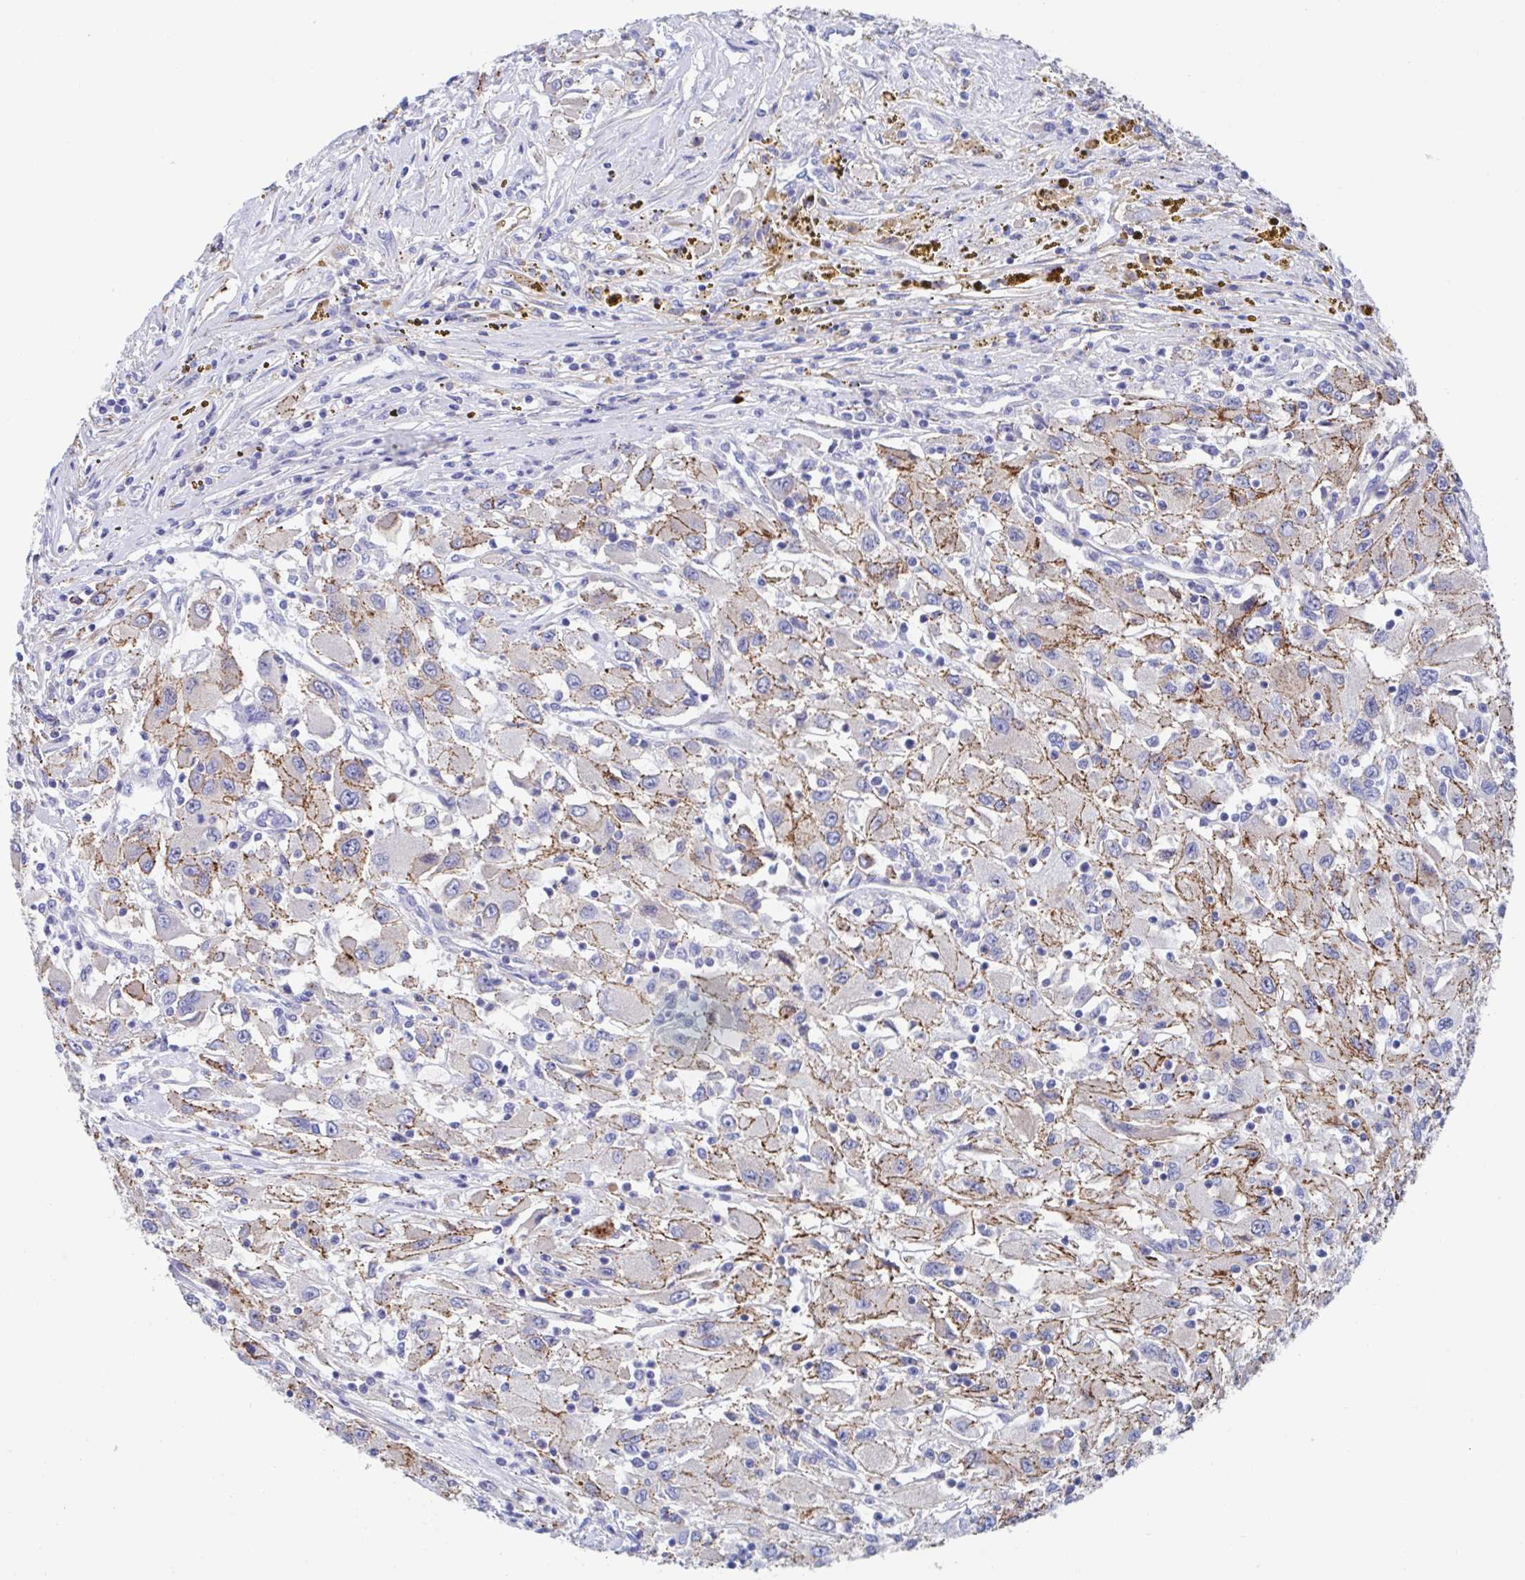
{"staining": {"intensity": "moderate", "quantity": "<25%", "location": "cytoplasmic/membranous"}, "tissue": "renal cancer", "cell_type": "Tumor cells", "image_type": "cancer", "snomed": [{"axis": "morphology", "description": "Adenocarcinoma, NOS"}, {"axis": "topography", "description": "Kidney"}], "caption": "Renal cancer tissue demonstrates moderate cytoplasmic/membranous expression in approximately <25% of tumor cells", "gene": "CDH2", "patient": {"sex": "female", "age": 67}}